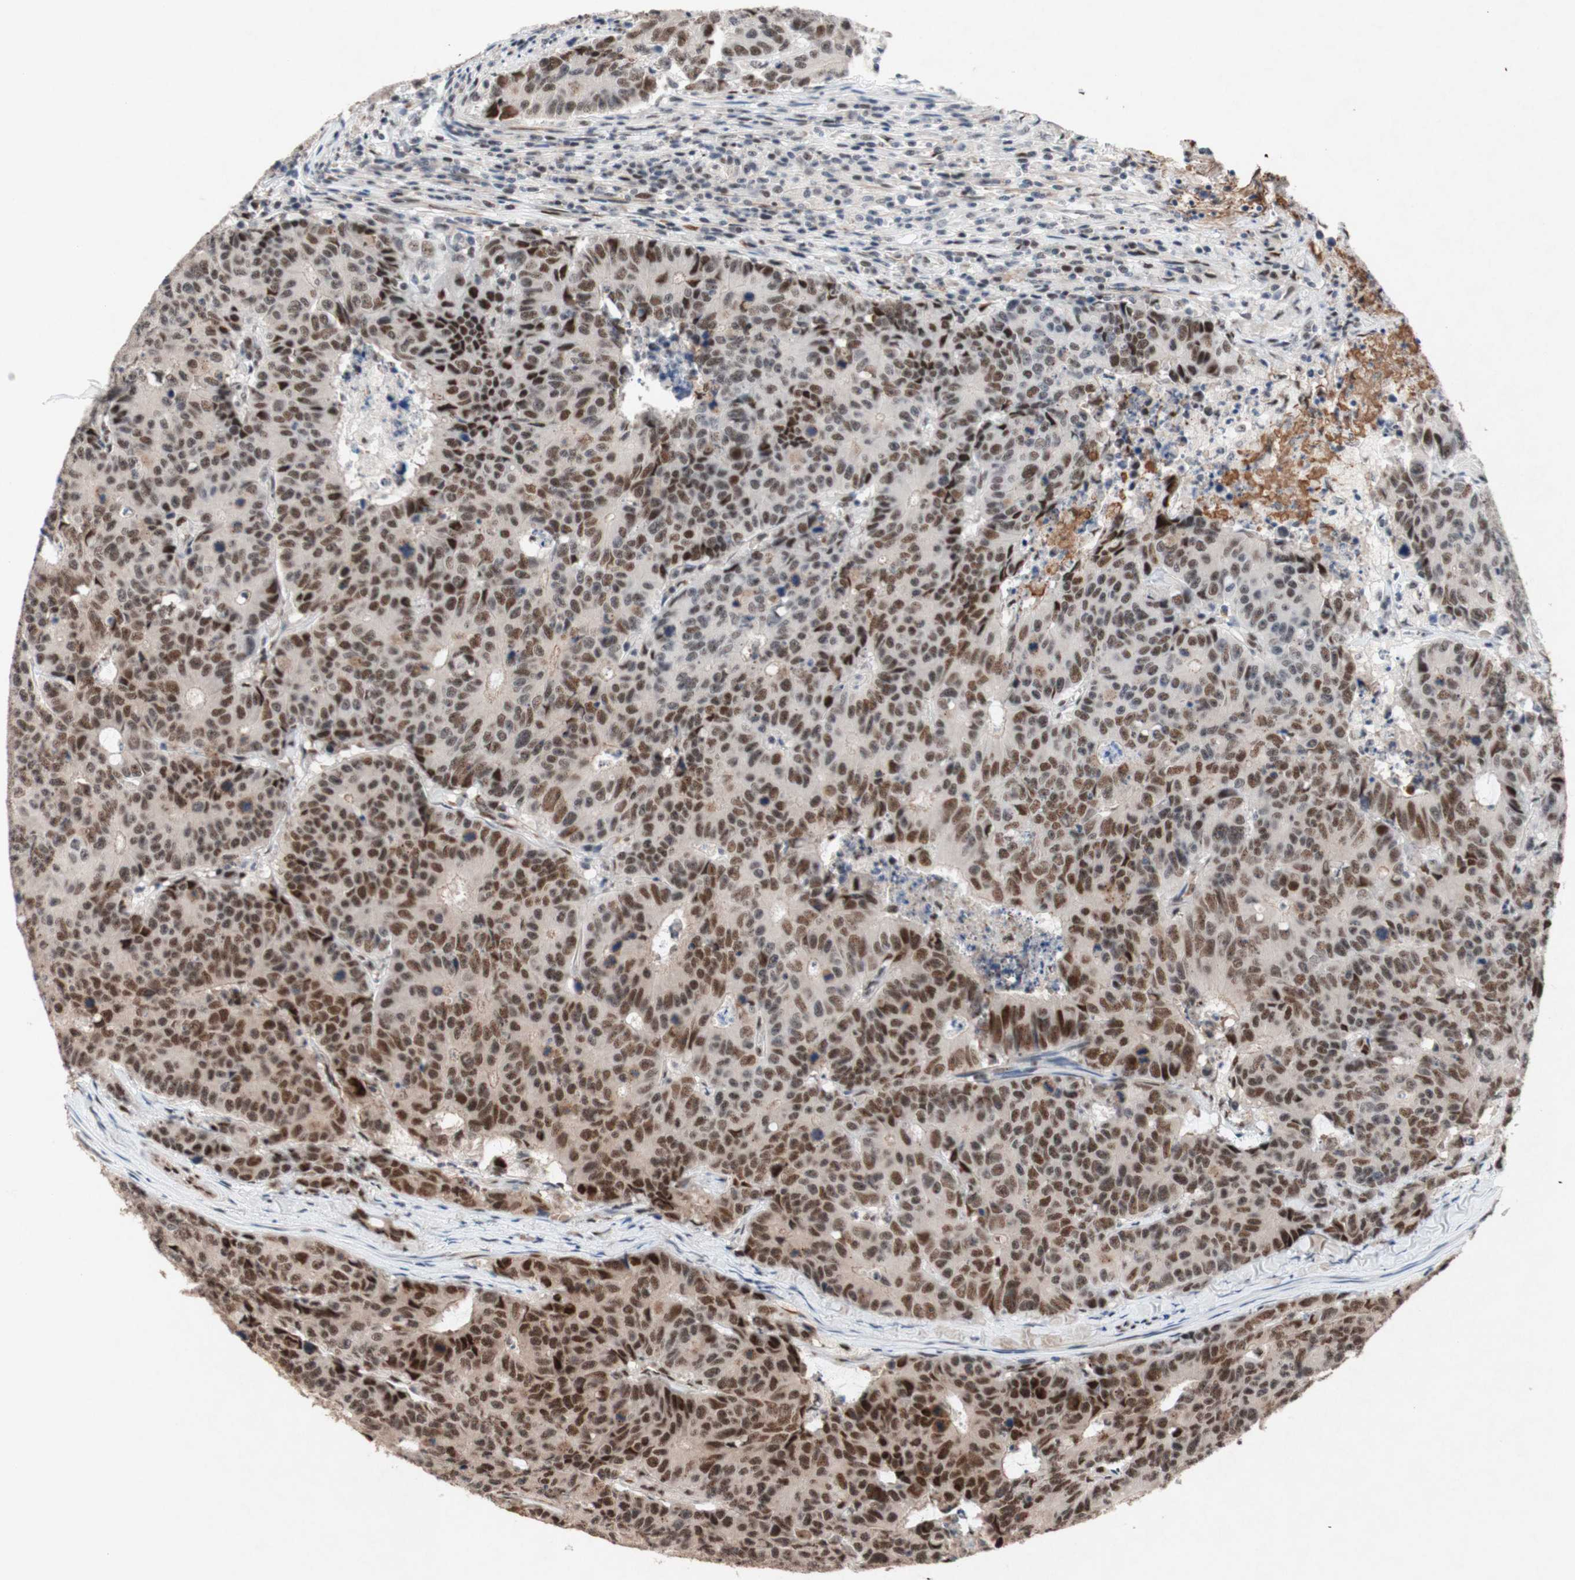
{"staining": {"intensity": "moderate", "quantity": ">75%", "location": "nuclear"}, "tissue": "colorectal cancer", "cell_type": "Tumor cells", "image_type": "cancer", "snomed": [{"axis": "morphology", "description": "Adenocarcinoma, NOS"}, {"axis": "topography", "description": "Colon"}], "caption": "Colorectal adenocarcinoma stained with immunohistochemistry demonstrates moderate nuclear staining in about >75% of tumor cells. (Stains: DAB in brown, nuclei in blue, Microscopy: brightfield microscopy at high magnification).", "gene": "TLE1", "patient": {"sex": "female", "age": 86}}